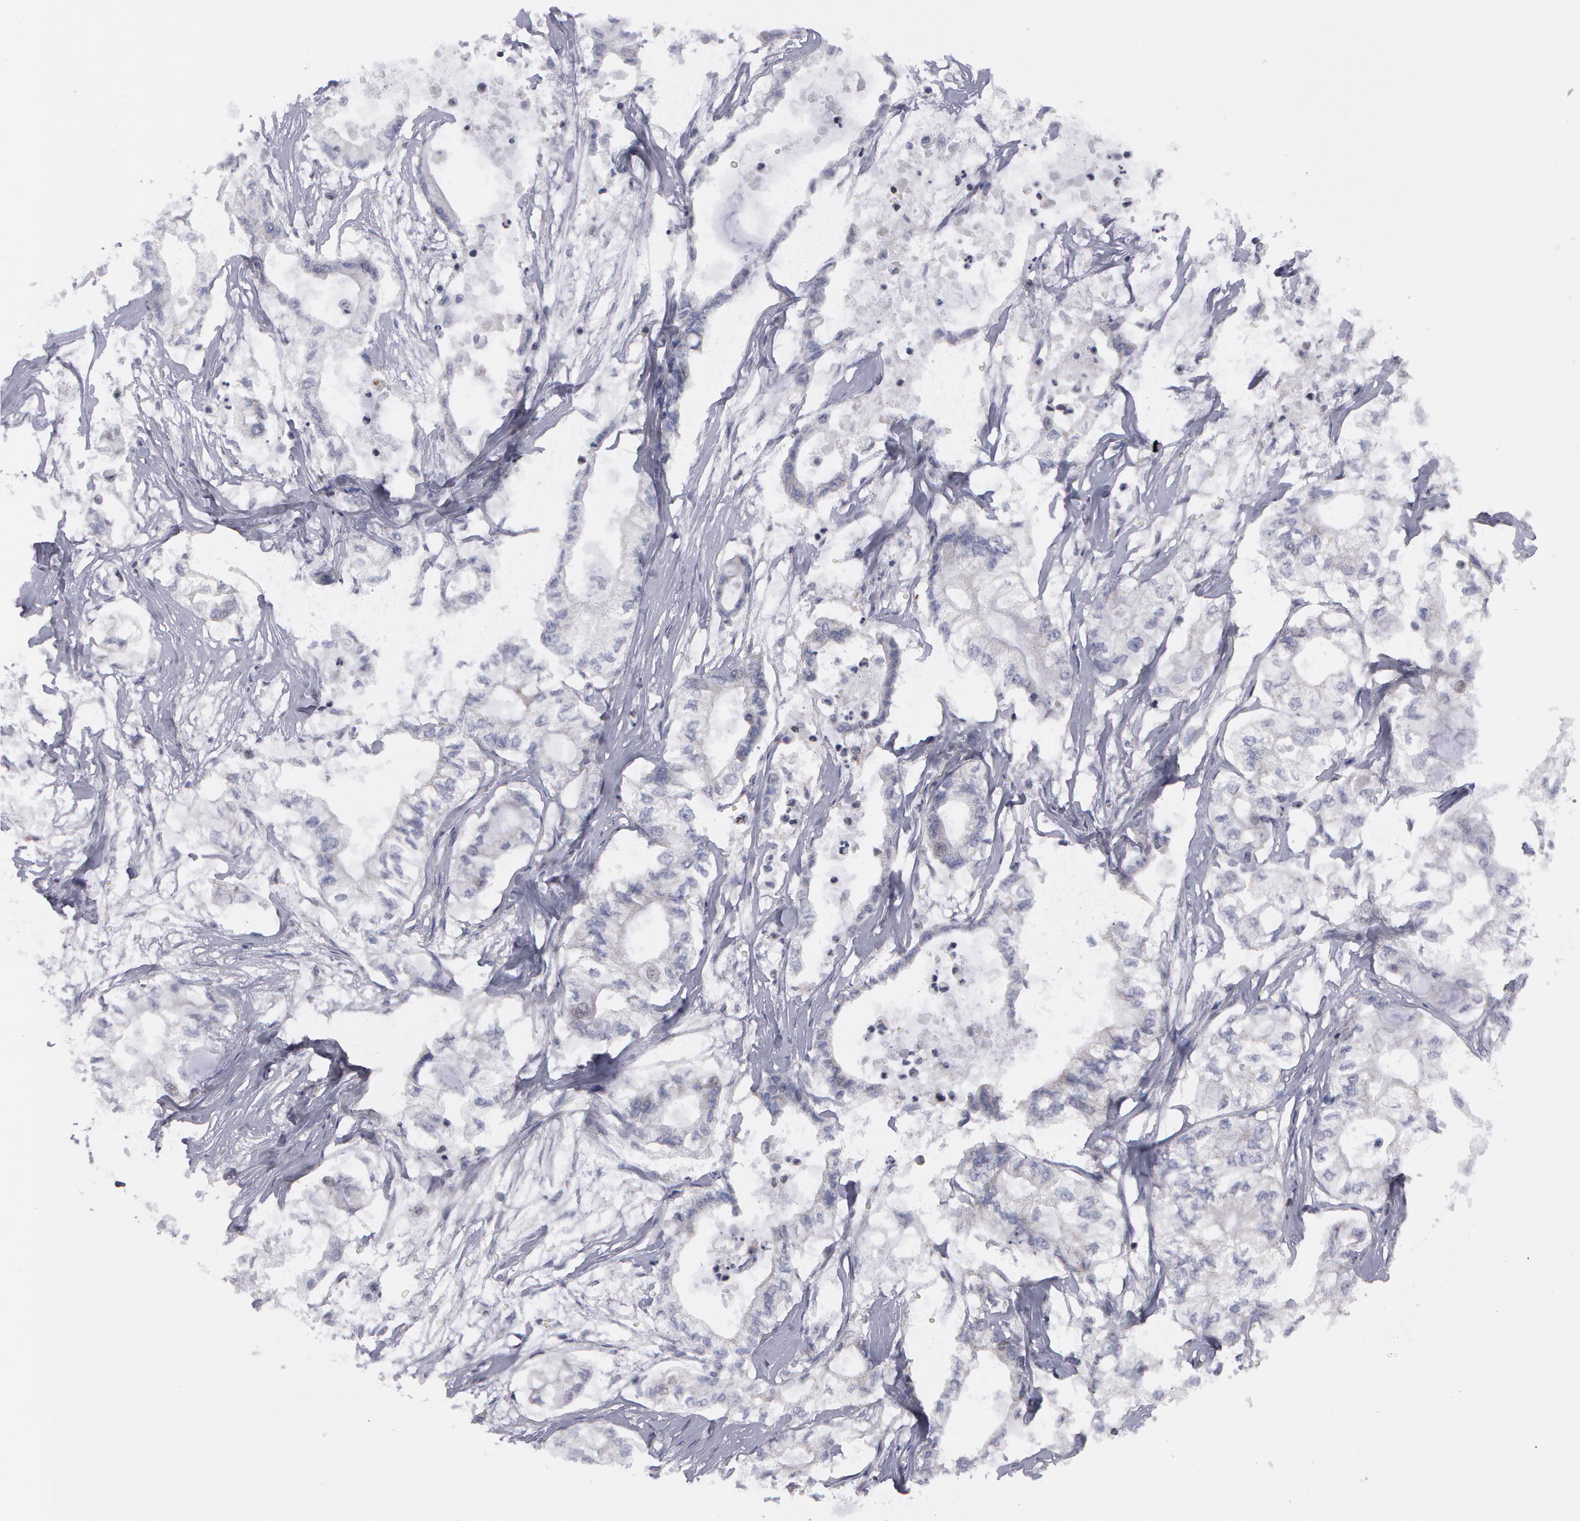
{"staining": {"intensity": "negative", "quantity": "none", "location": "none"}, "tissue": "pancreatic cancer", "cell_type": "Tumor cells", "image_type": "cancer", "snomed": [{"axis": "morphology", "description": "Adenocarcinoma, NOS"}, {"axis": "topography", "description": "Pancreas"}], "caption": "Immunohistochemistry of human pancreatic cancer shows no expression in tumor cells. The staining is performed using DAB brown chromogen with nuclei counter-stained in using hematoxylin.", "gene": "ERBB2", "patient": {"sex": "male", "age": 79}}